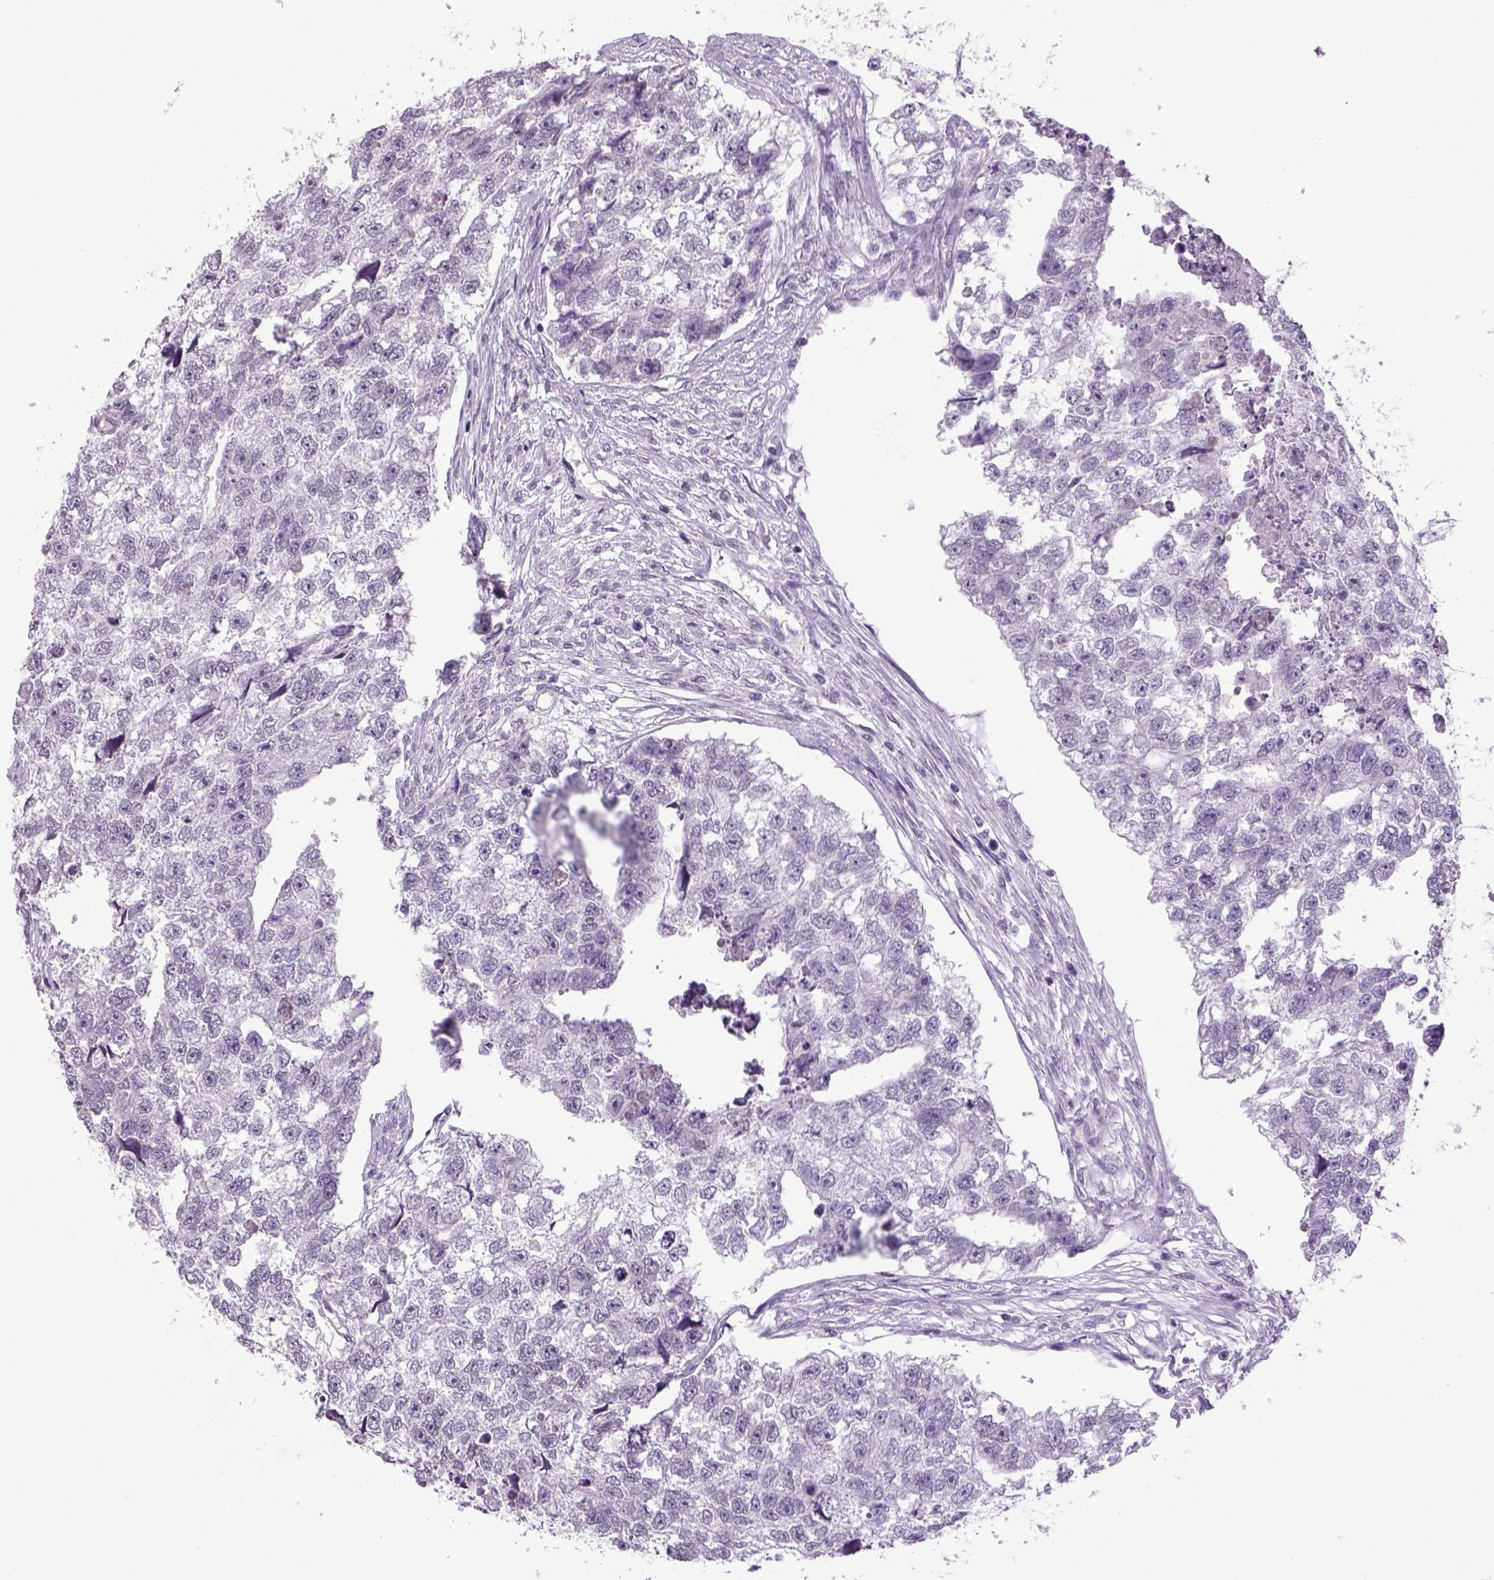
{"staining": {"intensity": "negative", "quantity": "none", "location": "none"}, "tissue": "testis cancer", "cell_type": "Tumor cells", "image_type": "cancer", "snomed": [{"axis": "morphology", "description": "Carcinoma, Embryonal, NOS"}, {"axis": "morphology", "description": "Teratoma, malignant, NOS"}, {"axis": "topography", "description": "Testis"}], "caption": "The histopathology image shows no significant staining in tumor cells of testis cancer.", "gene": "PRRT1", "patient": {"sex": "male", "age": 44}}